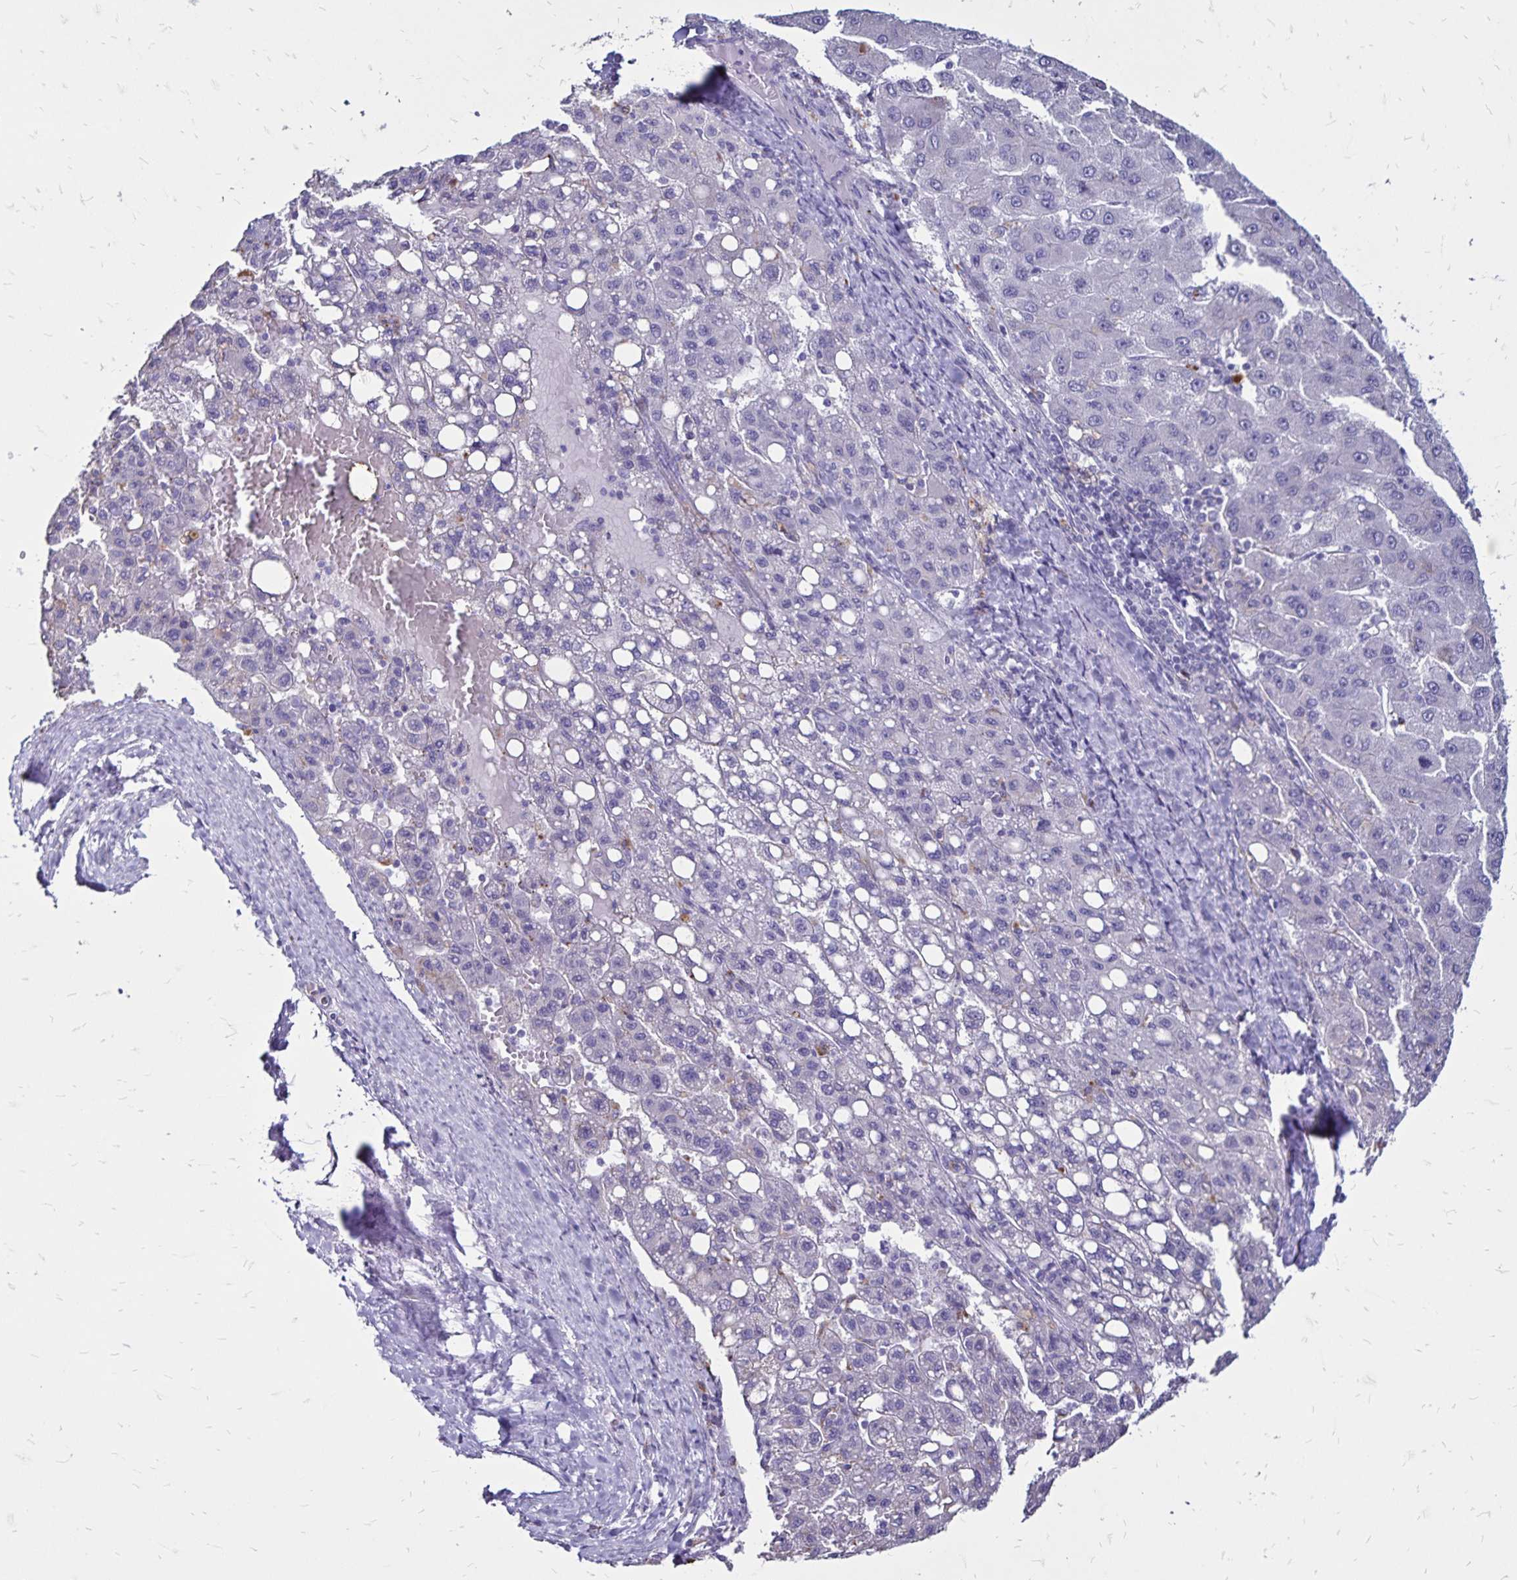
{"staining": {"intensity": "negative", "quantity": "none", "location": "none"}, "tissue": "liver cancer", "cell_type": "Tumor cells", "image_type": "cancer", "snomed": [{"axis": "morphology", "description": "Carcinoma, Hepatocellular, NOS"}, {"axis": "topography", "description": "Liver"}], "caption": "Protein analysis of liver cancer (hepatocellular carcinoma) displays no significant staining in tumor cells.", "gene": "EVPL", "patient": {"sex": "female", "age": 82}}